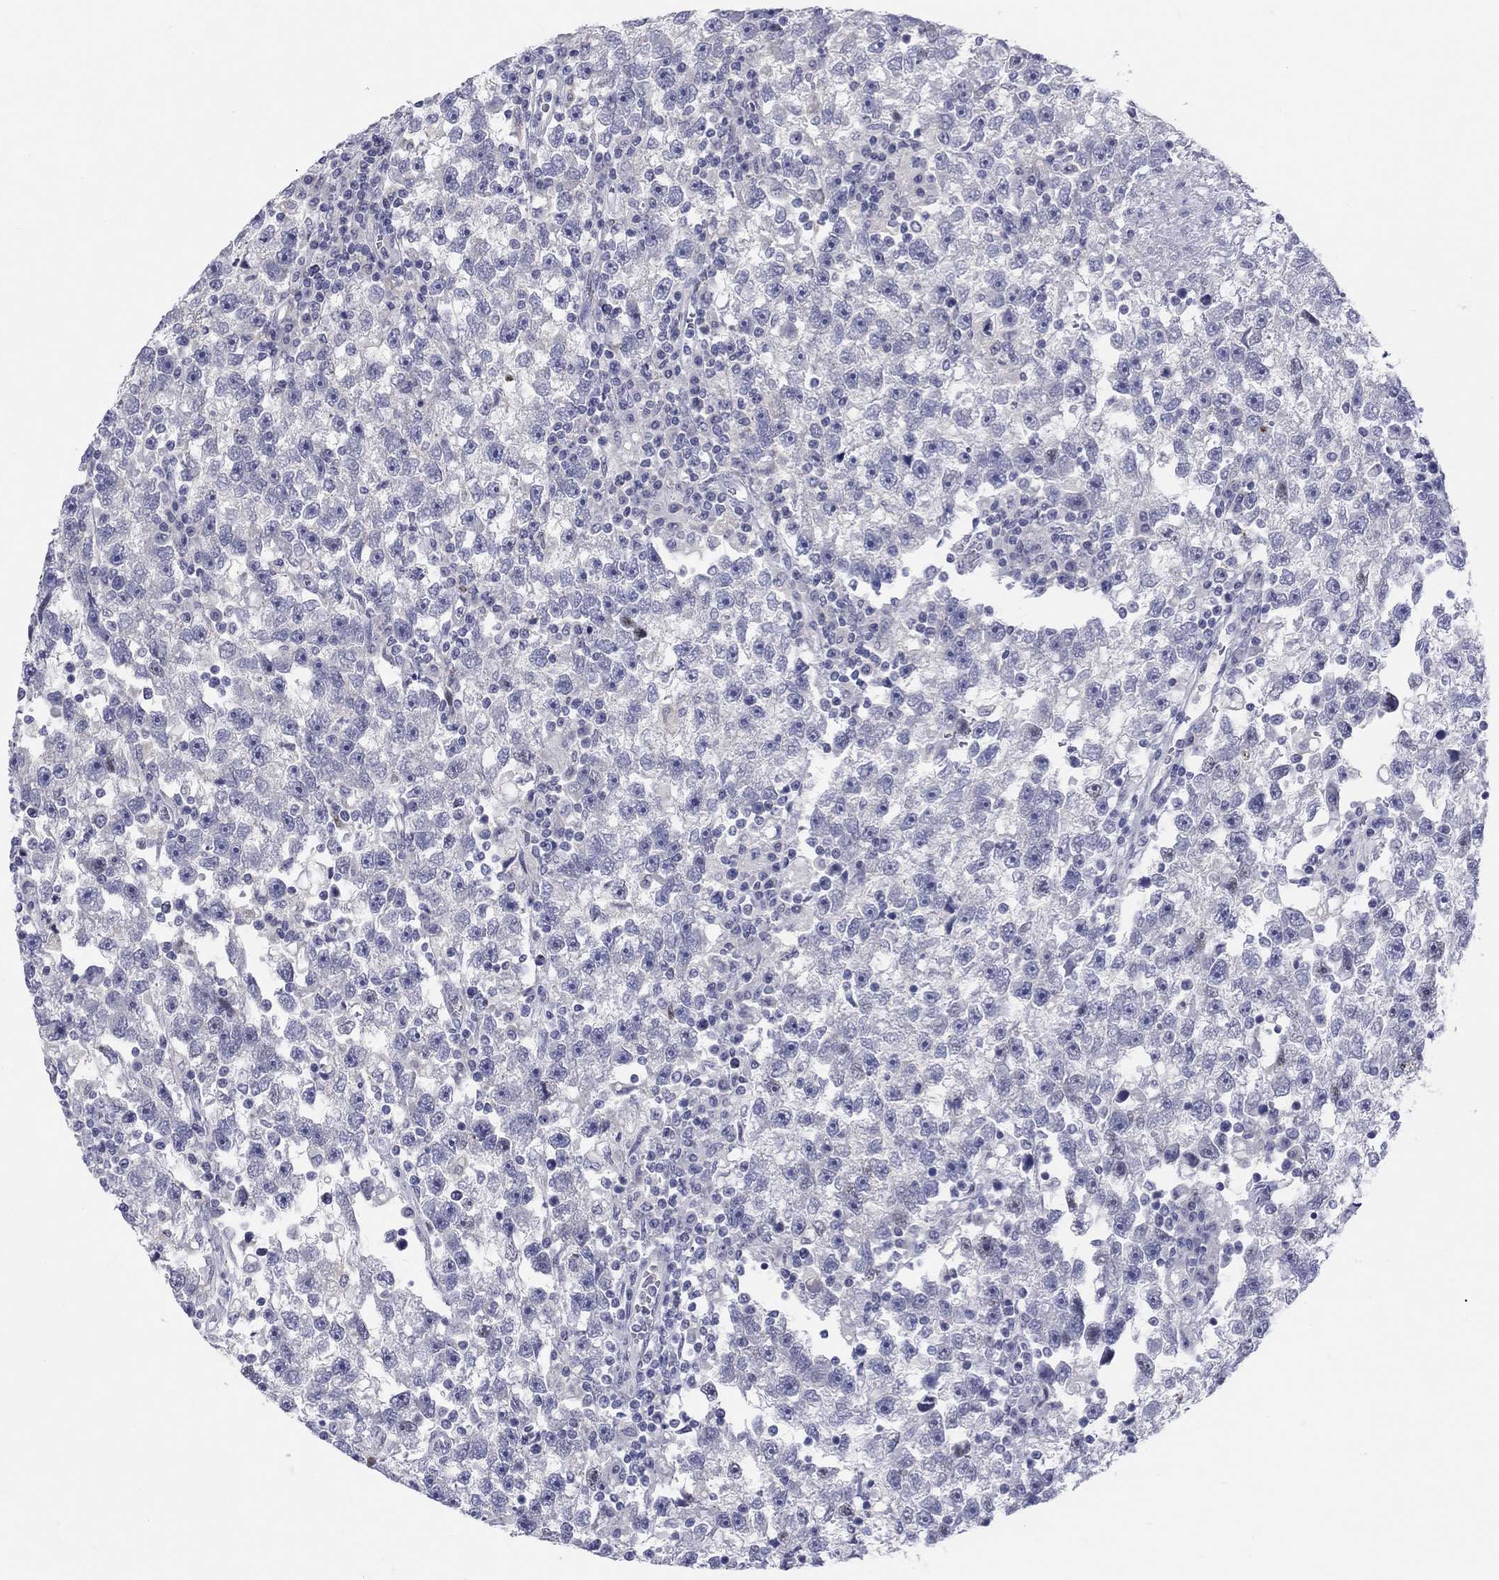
{"staining": {"intensity": "negative", "quantity": "none", "location": "none"}, "tissue": "testis cancer", "cell_type": "Tumor cells", "image_type": "cancer", "snomed": [{"axis": "morphology", "description": "Seminoma, NOS"}, {"axis": "topography", "description": "Testis"}], "caption": "There is no significant expression in tumor cells of testis seminoma.", "gene": "CPNE6", "patient": {"sex": "male", "age": 47}}